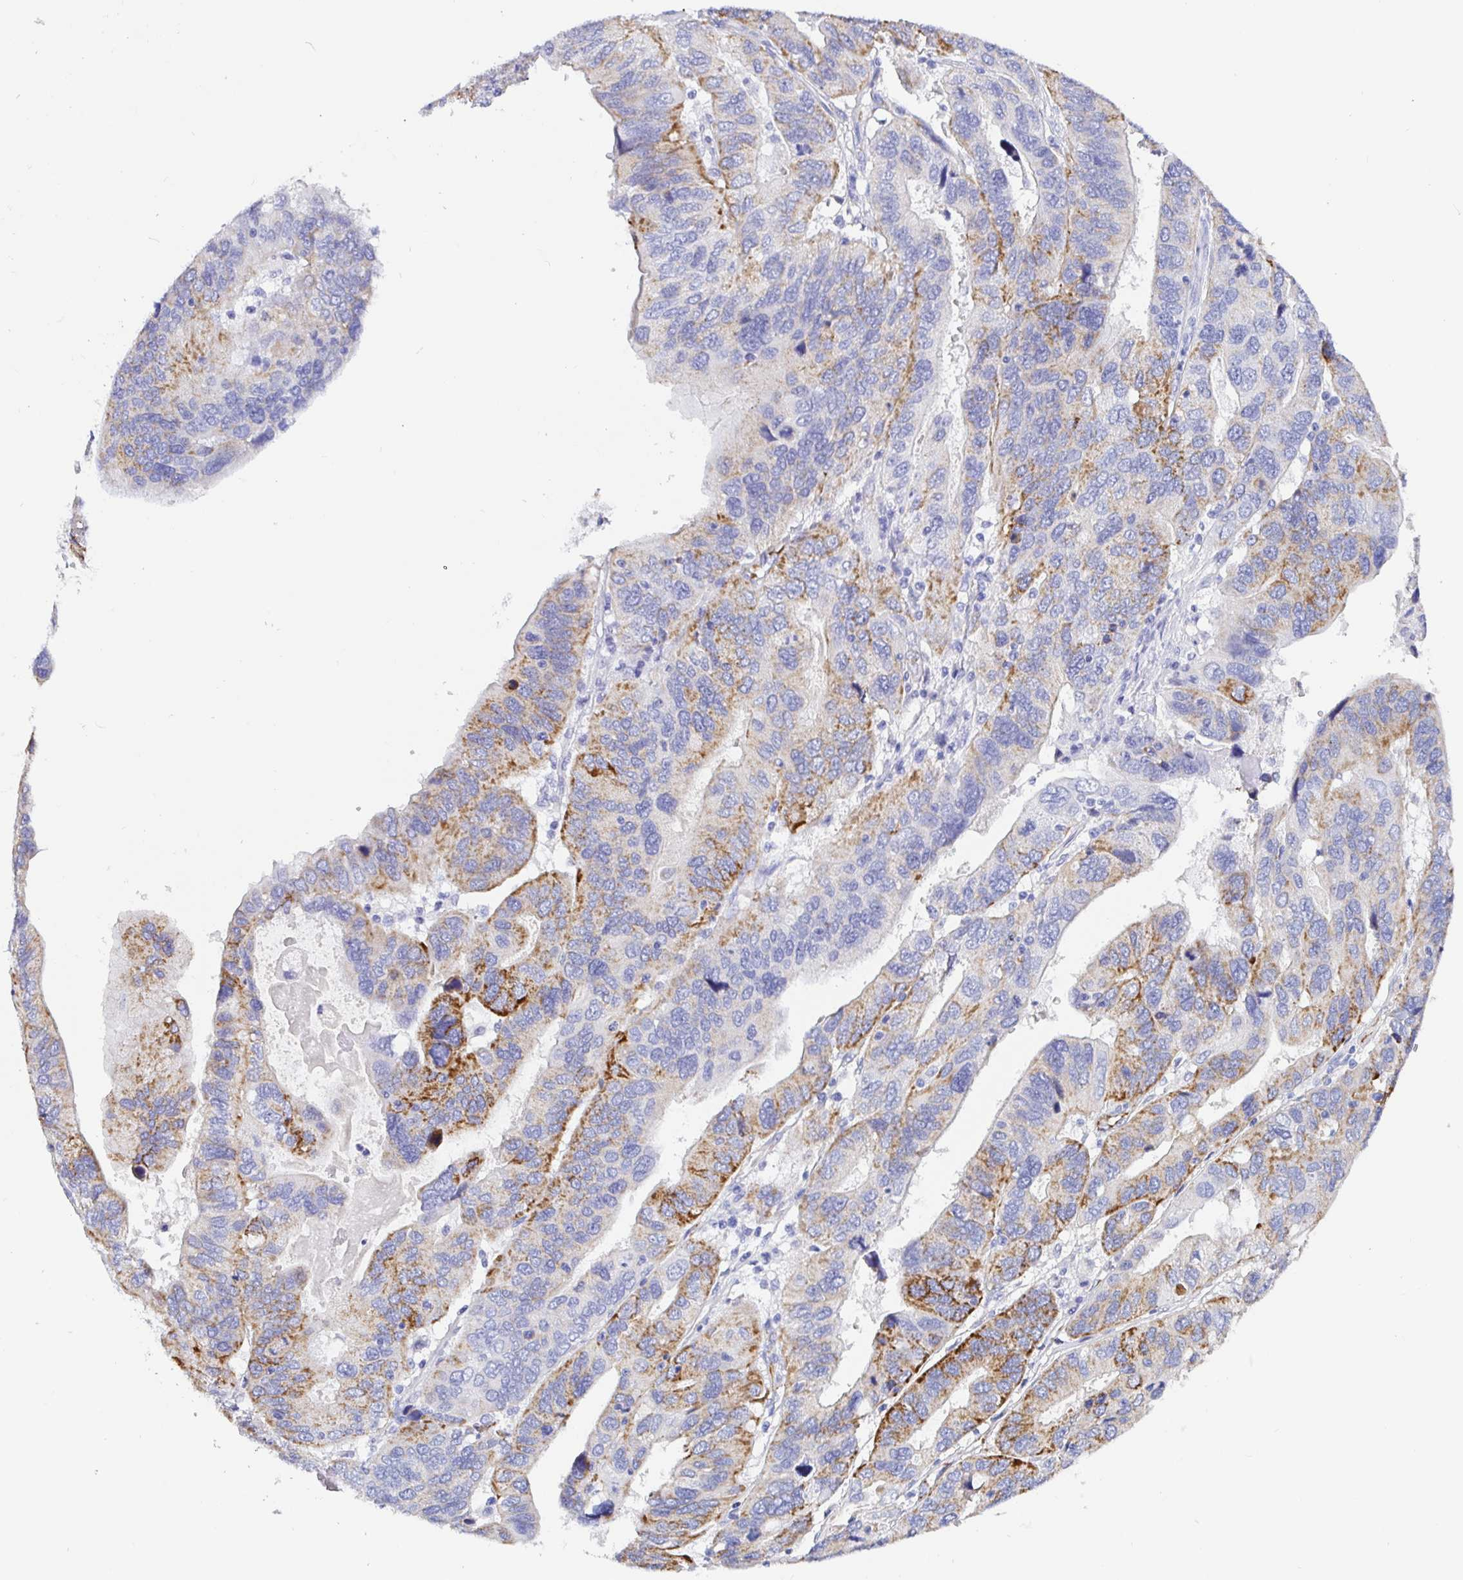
{"staining": {"intensity": "moderate", "quantity": "25%-75%", "location": "cytoplasmic/membranous"}, "tissue": "ovarian cancer", "cell_type": "Tumor cells", "image_type": "cancer", "snomed": [{"axis": "morphology", "description": "Cystadenocarcinoma, serous, NOS"}, {"axis": "topography", "description": "Ovary"}], "caption": "Ovarian serous cystadenocarcinoma tissue displays moderate cytoplasmic/membranous staining in about 25%-75% of tumor cells", "gene": "MAOA", "patient": {"sex": "female", "age": 79}}